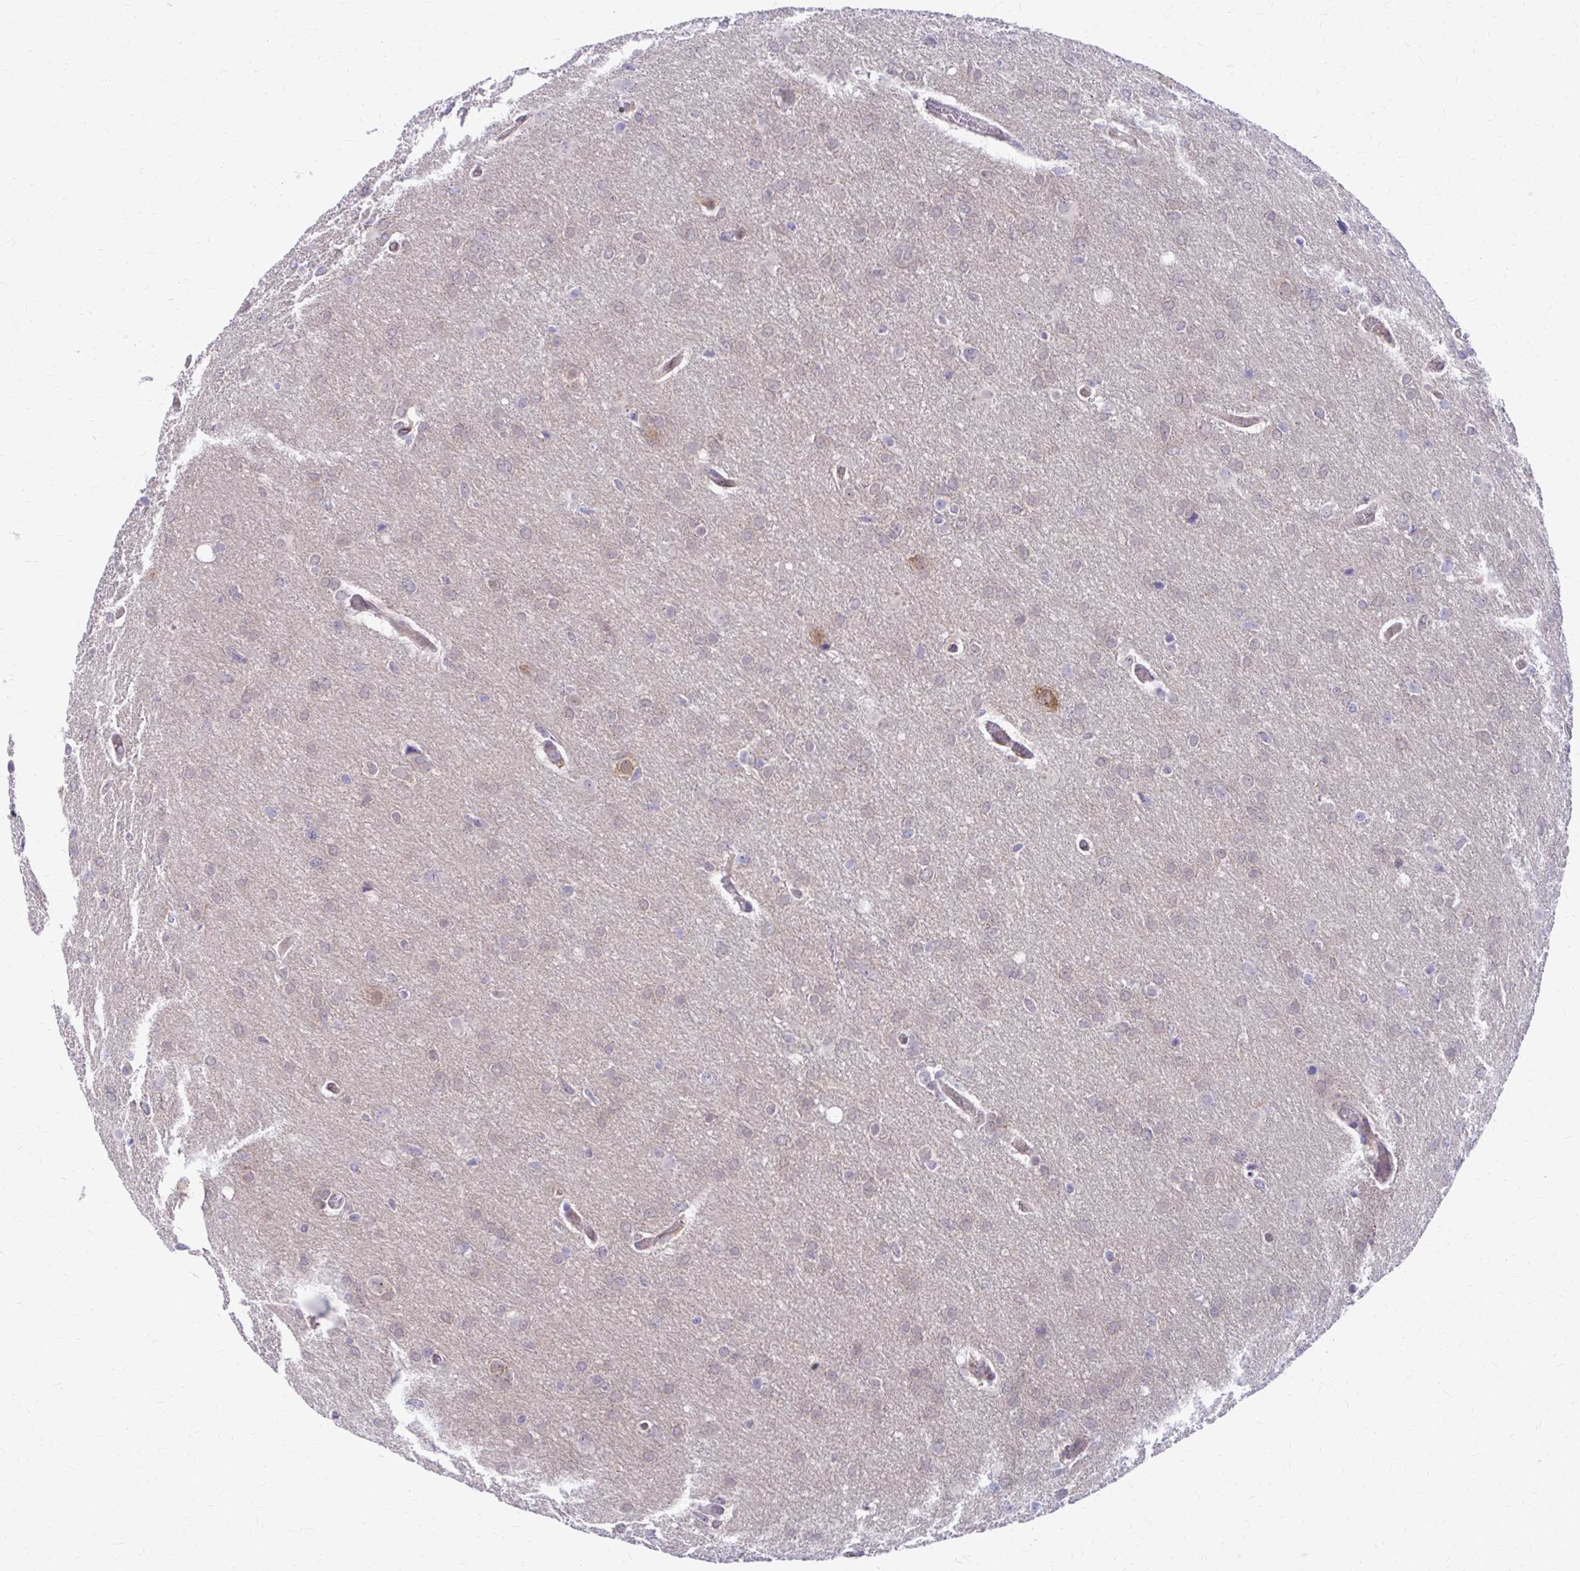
{"staining": {"intensity": "weak", "quantity": "25%-75%", "location": "cytoplasmic/membranous"}, "tissue": "glioma", "cell_type": "Tumor cells", "image_type": "cancer", "snomed": [{"axis": "morphology", "description": "Glioma, malignant, High grade"}, {"axis": "topography", "description": "Brain"}], "caption": "A brown stain labels weak cytoplasmic/membranous expression of a protein in glioma tumor cells.", "gene": "CLIC2", "patient": {"sex": "male", "age": 53}}